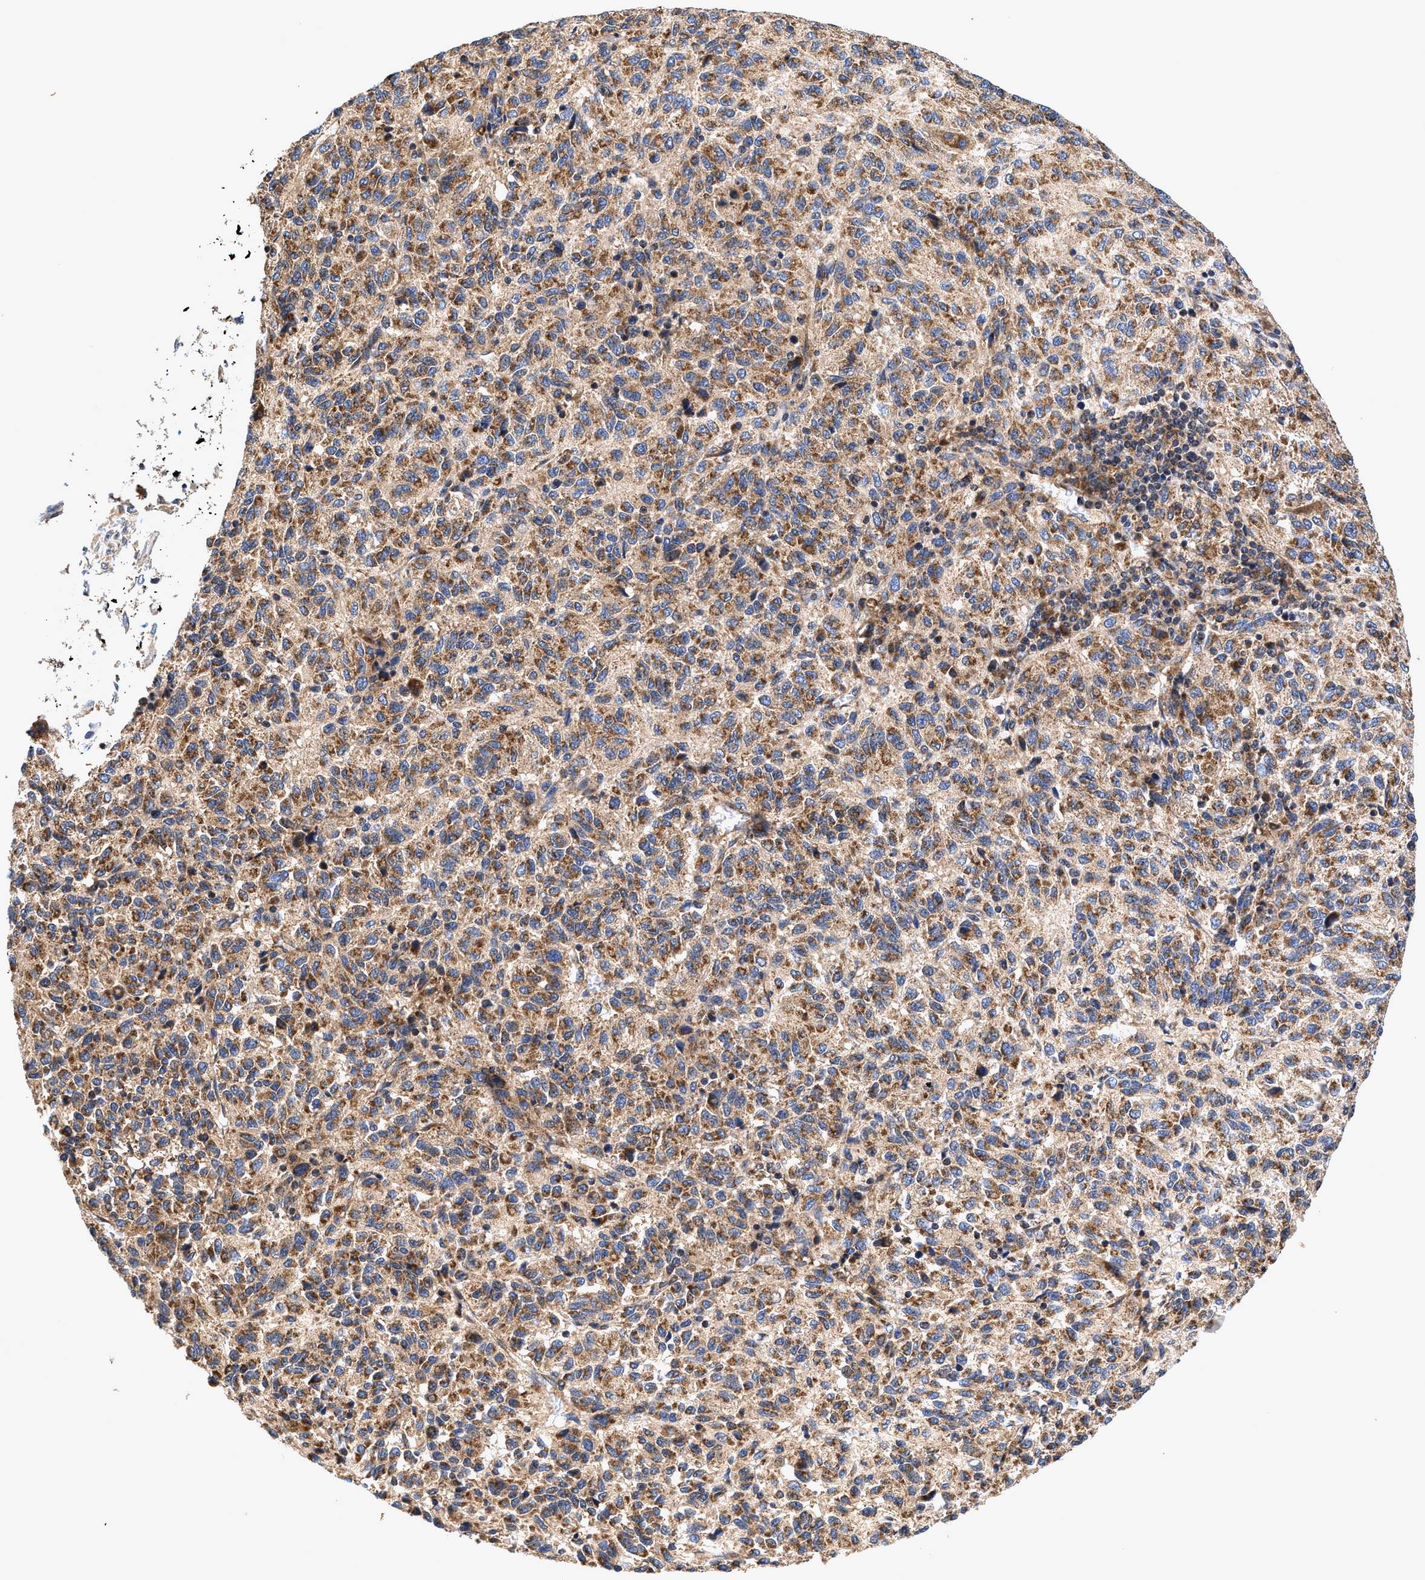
{"staining": {"intensity": "moderate", "quantity": ">75%", "location": "cytoplasmic/membranous"}, "tissue": "melanoma", "cell_type": "Tumor cells", "image_type": "cancer", "snomed": [{"axis": "morphology", "description": "Malignant melanoma, Metastatic site"}, {"axis": "topography", "description": "Lung"}], "caption": "An IHC image of tumor tissue is shown. Protein staining in brown labels moderate cytoplasmic/membranous positivity in malignant melanoma (metastatic site) within tumor cells.", "gene": "EFNA4", "patient": {"sex": "male", "age": 64}}